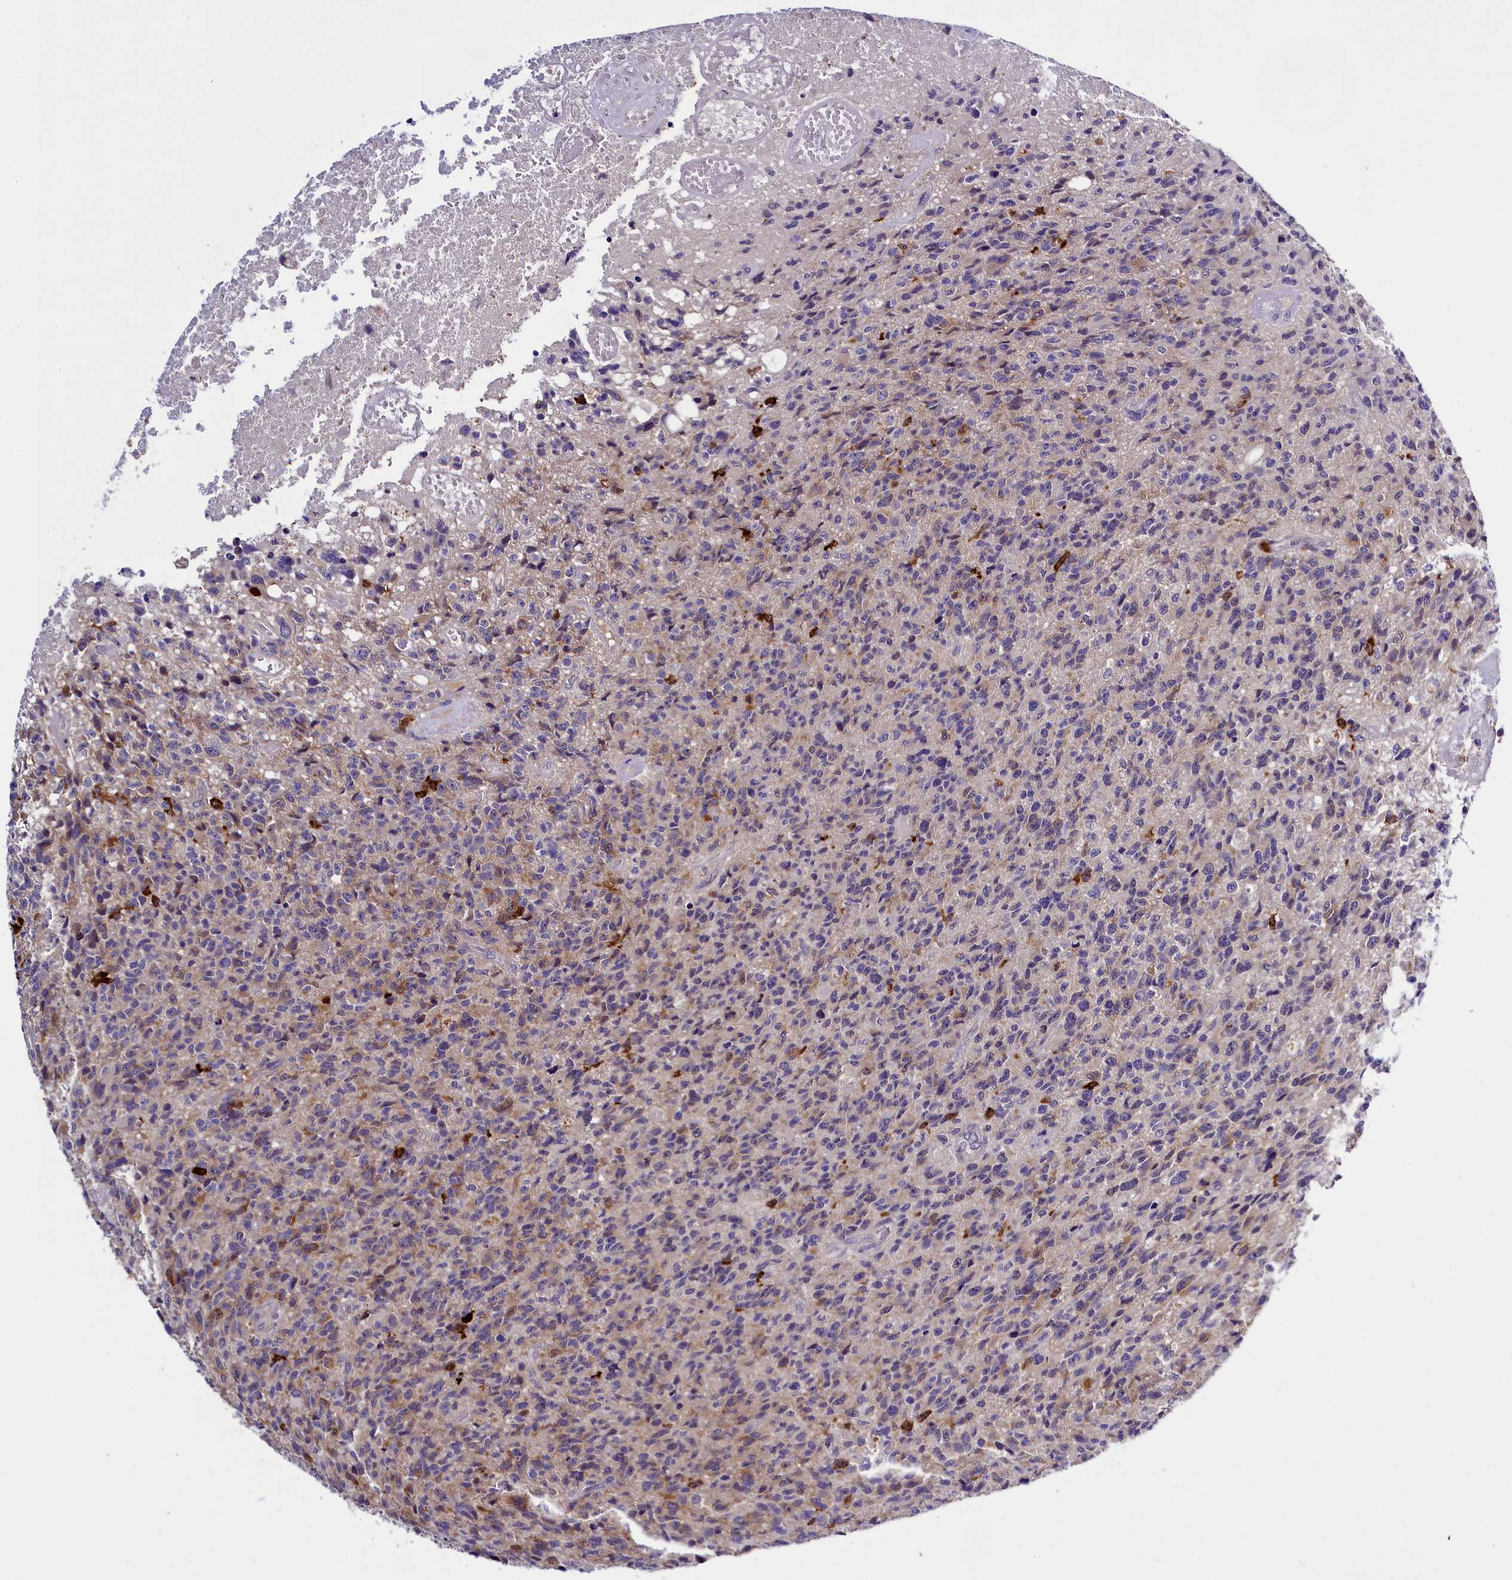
{"staining": {"intensity": "negative", "quantity": "none", "location": "none"}, "tissue": "glioma", "cell_type": "Tumor cells", "image_type": "cancer", "snomed": [{"axis": "morphology", "description": "Glioma, malignant, High grade"}, {"axis": "topography", "description": "Brain"}], "caption": "High power microscopy histopathology image of an immunohistochemistry photomicrograph of glioma, revealing no significant staining in tumor cells.", "gene": "ENKD1", "patient": {"sex": "male", "age": 76}}